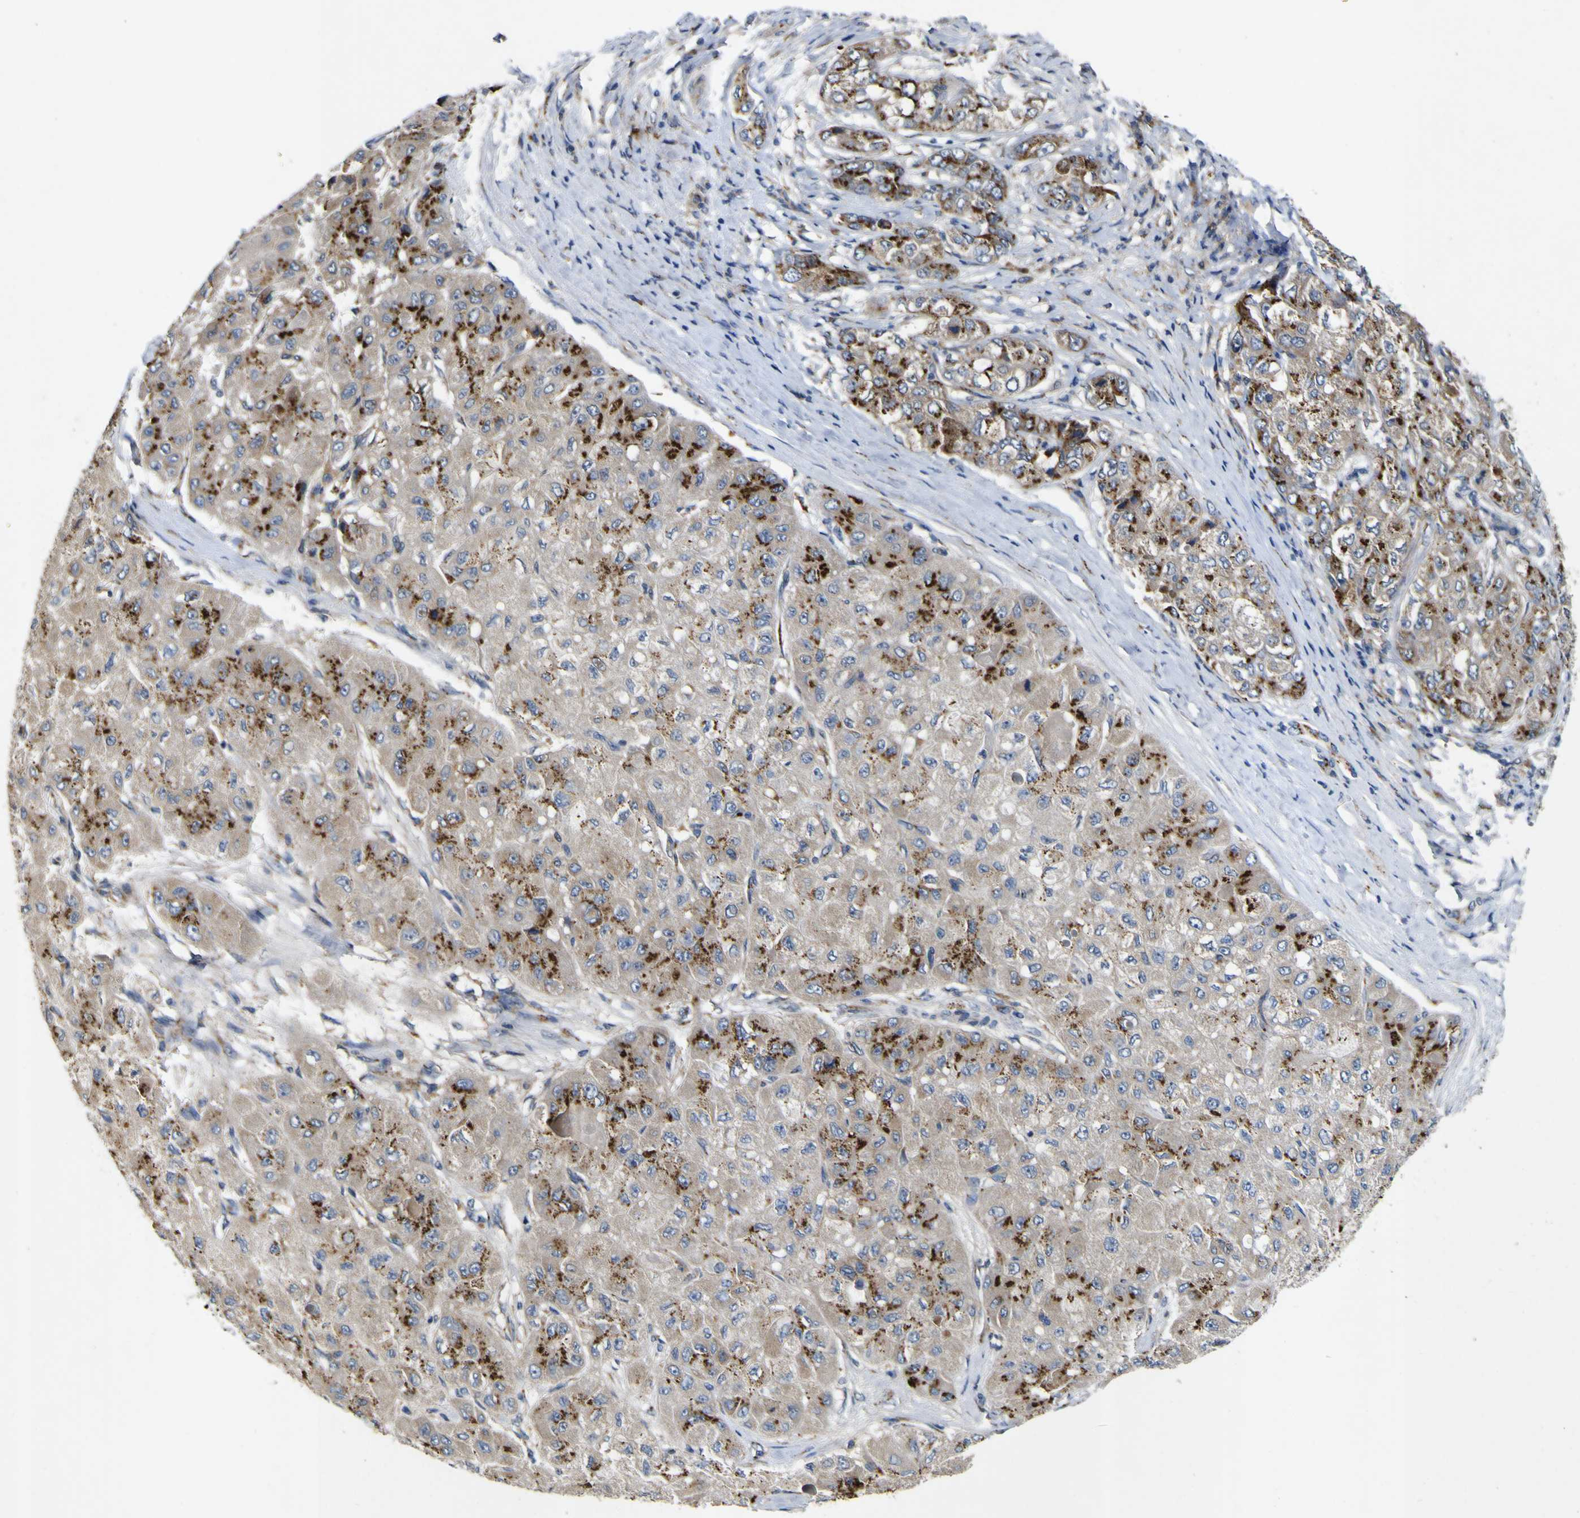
{"staining": {"intensity": "strong", "quantity": ">75%", "location": "cytoplasmic/membranous"}, "tissue": "liver cancer", "cell_type": "Tumor cells", "image_type": "cancer", "snomed": [{"axis": "morphology", "description": "Carcinoma, Hepatocellular, NOS"}, {"axis": "topography", "description": "Liver"}], "caption": "Strong cytoplasmic/membranous protein staining is appreciated in about >75% of tumor cells in liver cancer.", "gene": "COA1", "patient": {"sex": "male", "age": 80}}